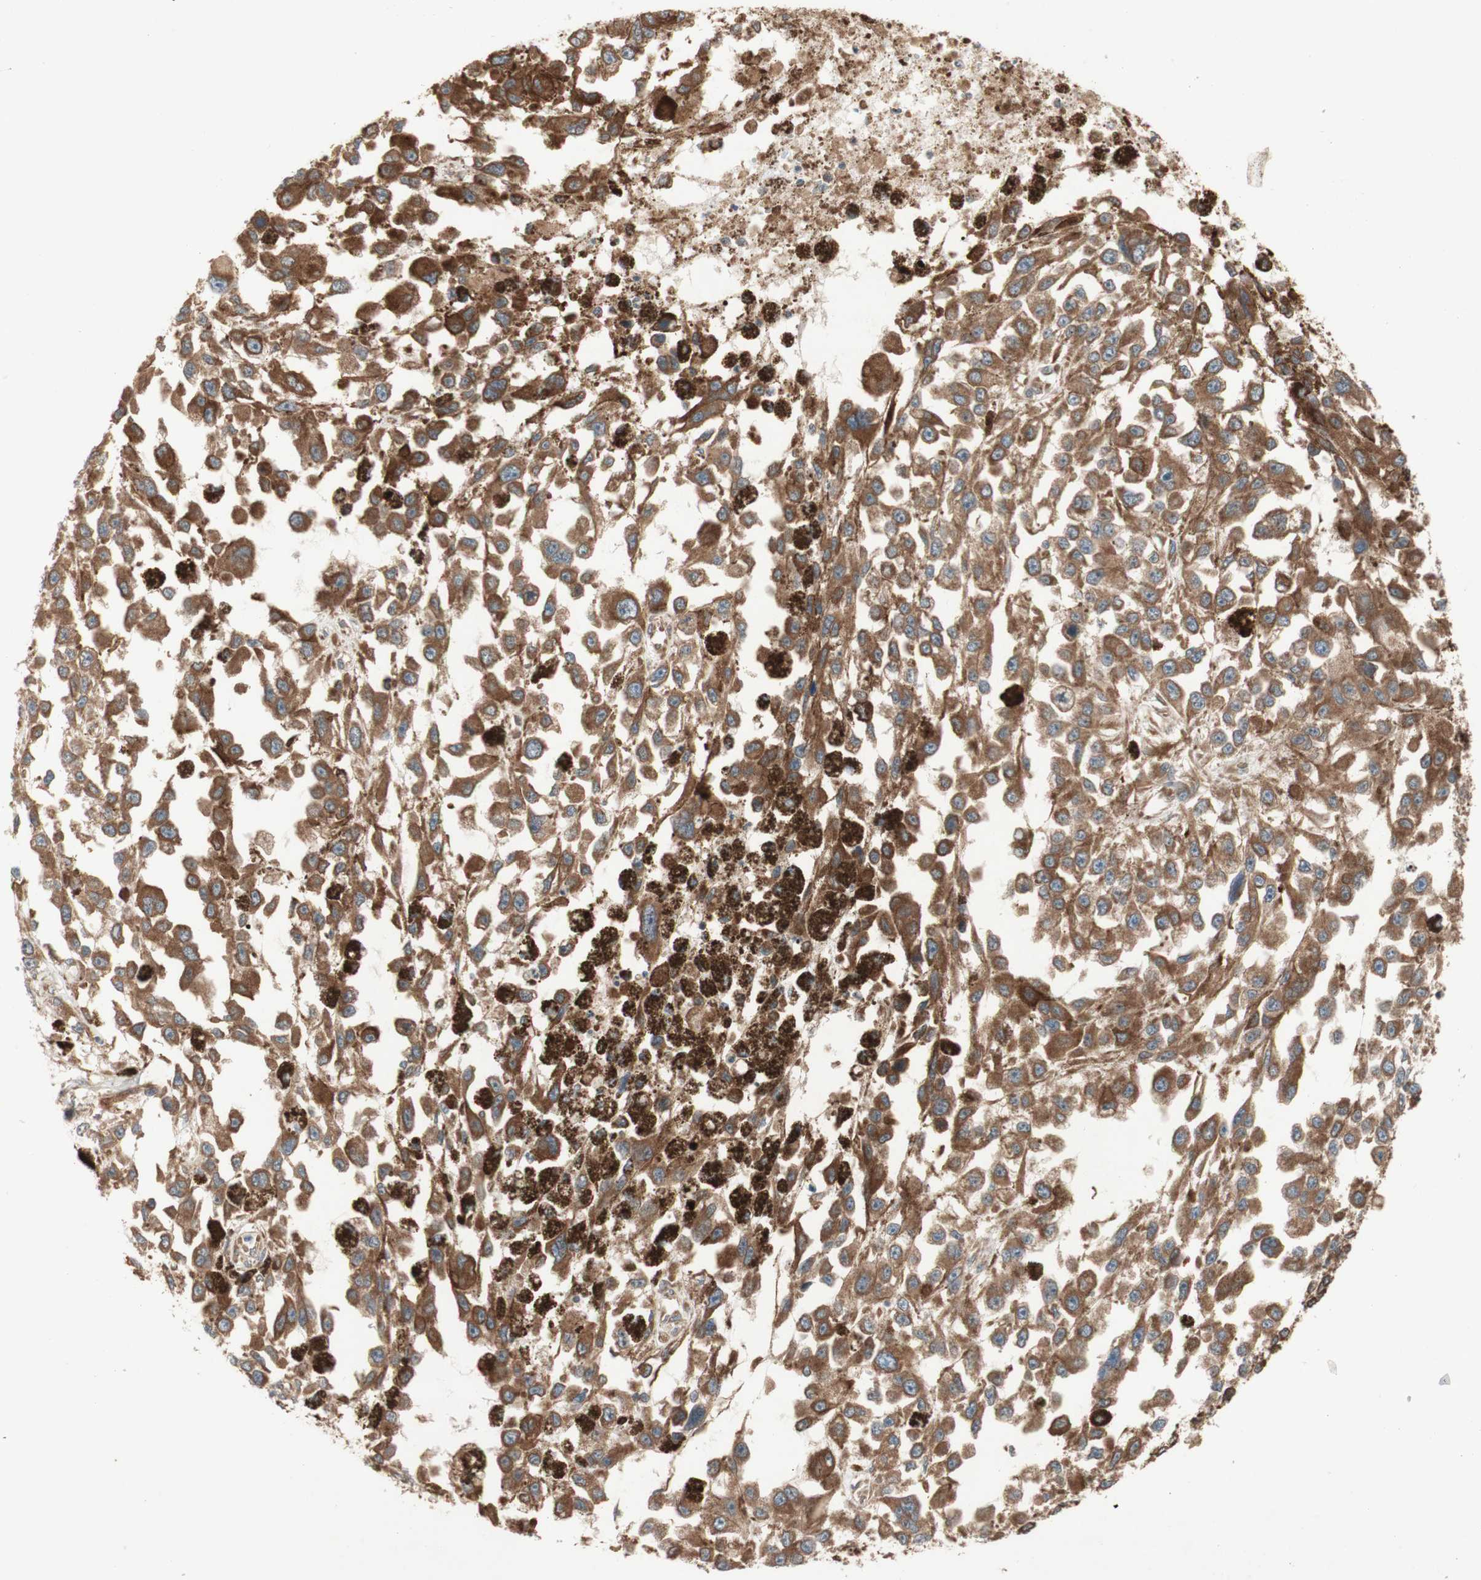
{"staining": {"intensity": "moderate", "quantity": ">75%", "location": "cytoplasmic/membranous"}, "tissue": "melanoma", "cell_type": "Tumor cells", "image_type": "cancer", "snomed": [{"axis": "morphology", "description": "Malignant melanoma, Metastatic site"}, {"axis": "topography", "description": "Lymph node"}], "caption": "Malignant melanoma (metastatic site) stained for a protein reveals moderate cytoplasmic/membranous positivity in tumor cells. (brown staining indicates protein expression, while blue staining denotes nuclei).", "gene": "SOCS2", "patient": {"sex": "male", "age": 59}}